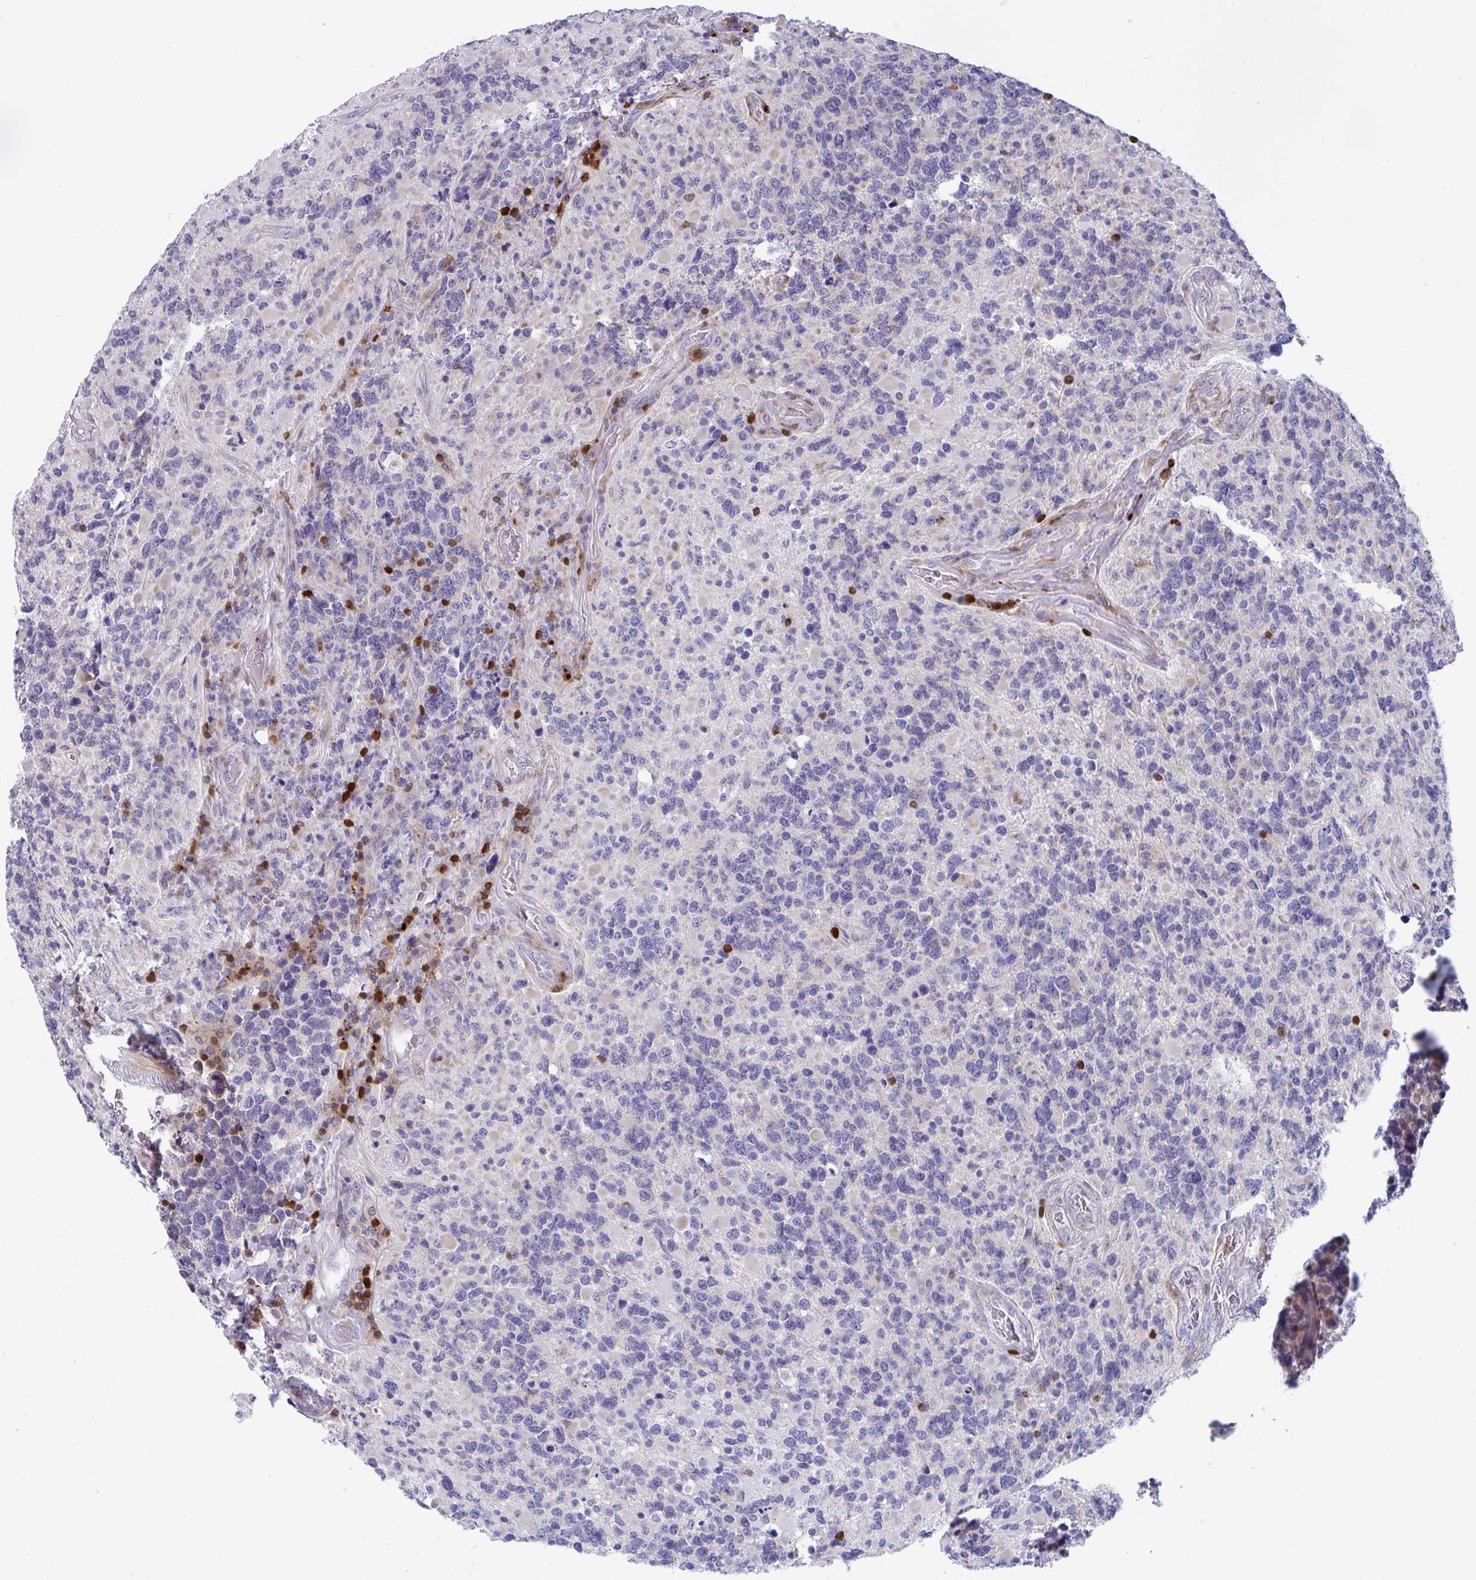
{"staining": {"intensity": "negative", "quantity": "none", "location": "none"}, "tissue": "glioma", "cell_type": "Tumor cells", "image_type": "cancer", "snomed": [{"axis": "morphology", "description": "Glioma, malignant, High grade"}, {"axis": "topography", "description": "Brain"}], "caption": "DAB (3,3'-diaminobenzidine) immunohistochemical staining of human malignant high-grade glioma exhibits no significant staining in tumor cells.", "gene": "AOC2", "patient": {"sex": "female", "age": 40}}